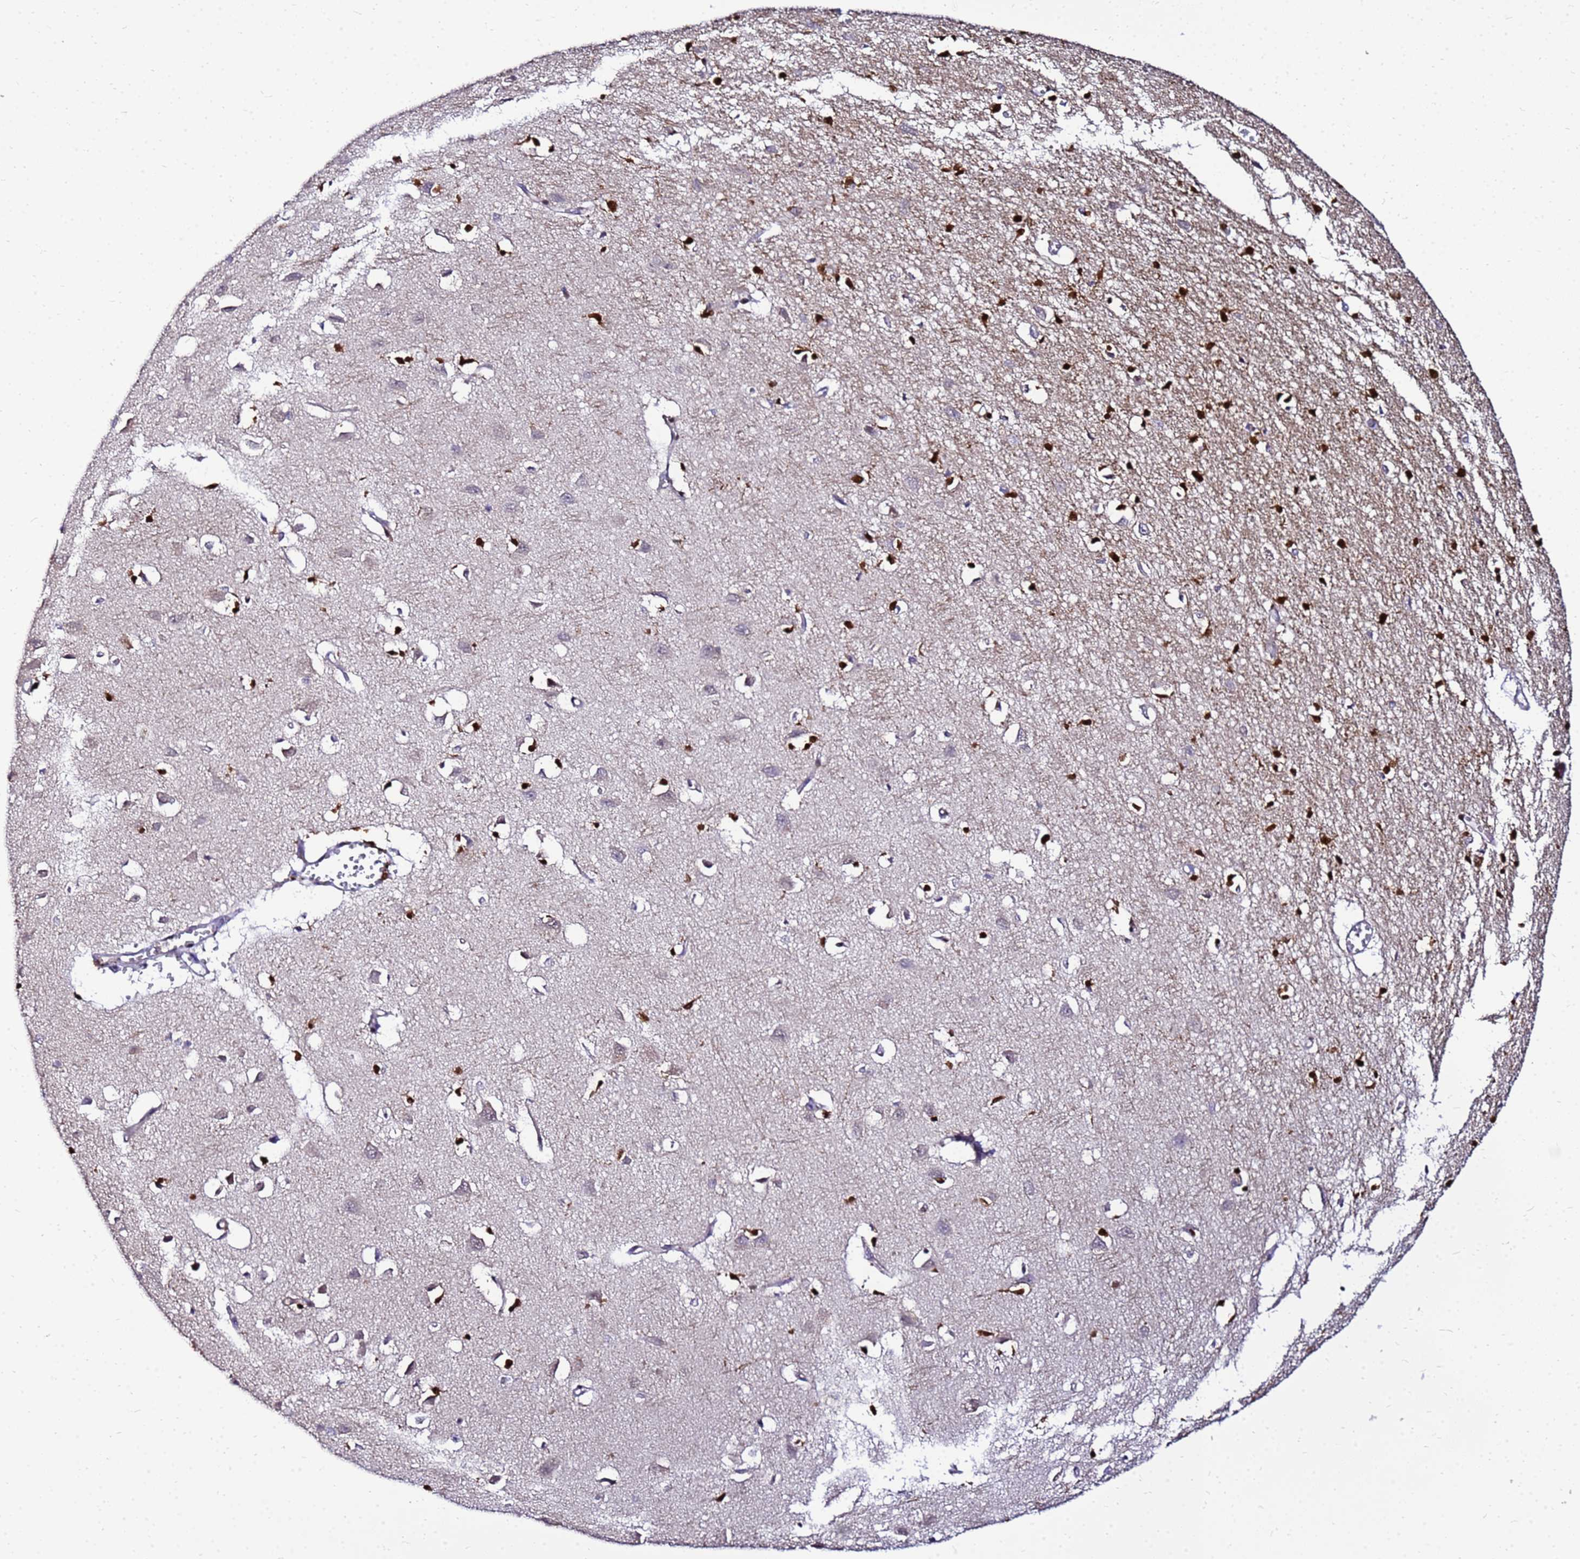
{"staining": {"intensity": "negative", "quantity": "none", "location": "none"}, "tissue": "cerebral cortex", "cell_type": "Endothelial cells", "image_type": "normal", "snomed": [{"axis": "morphology", "description": "Normal tissue, NOS"}, {"axis": "topography", "description": "Cerebral cortex"}], "caption": "The immunohistochemistry (IHC) micrograph has no significant expression in endothelial cells of cerebral cortex.", "gene": "DBNDD2", "patient": {"sex": "female", "age": 64}}